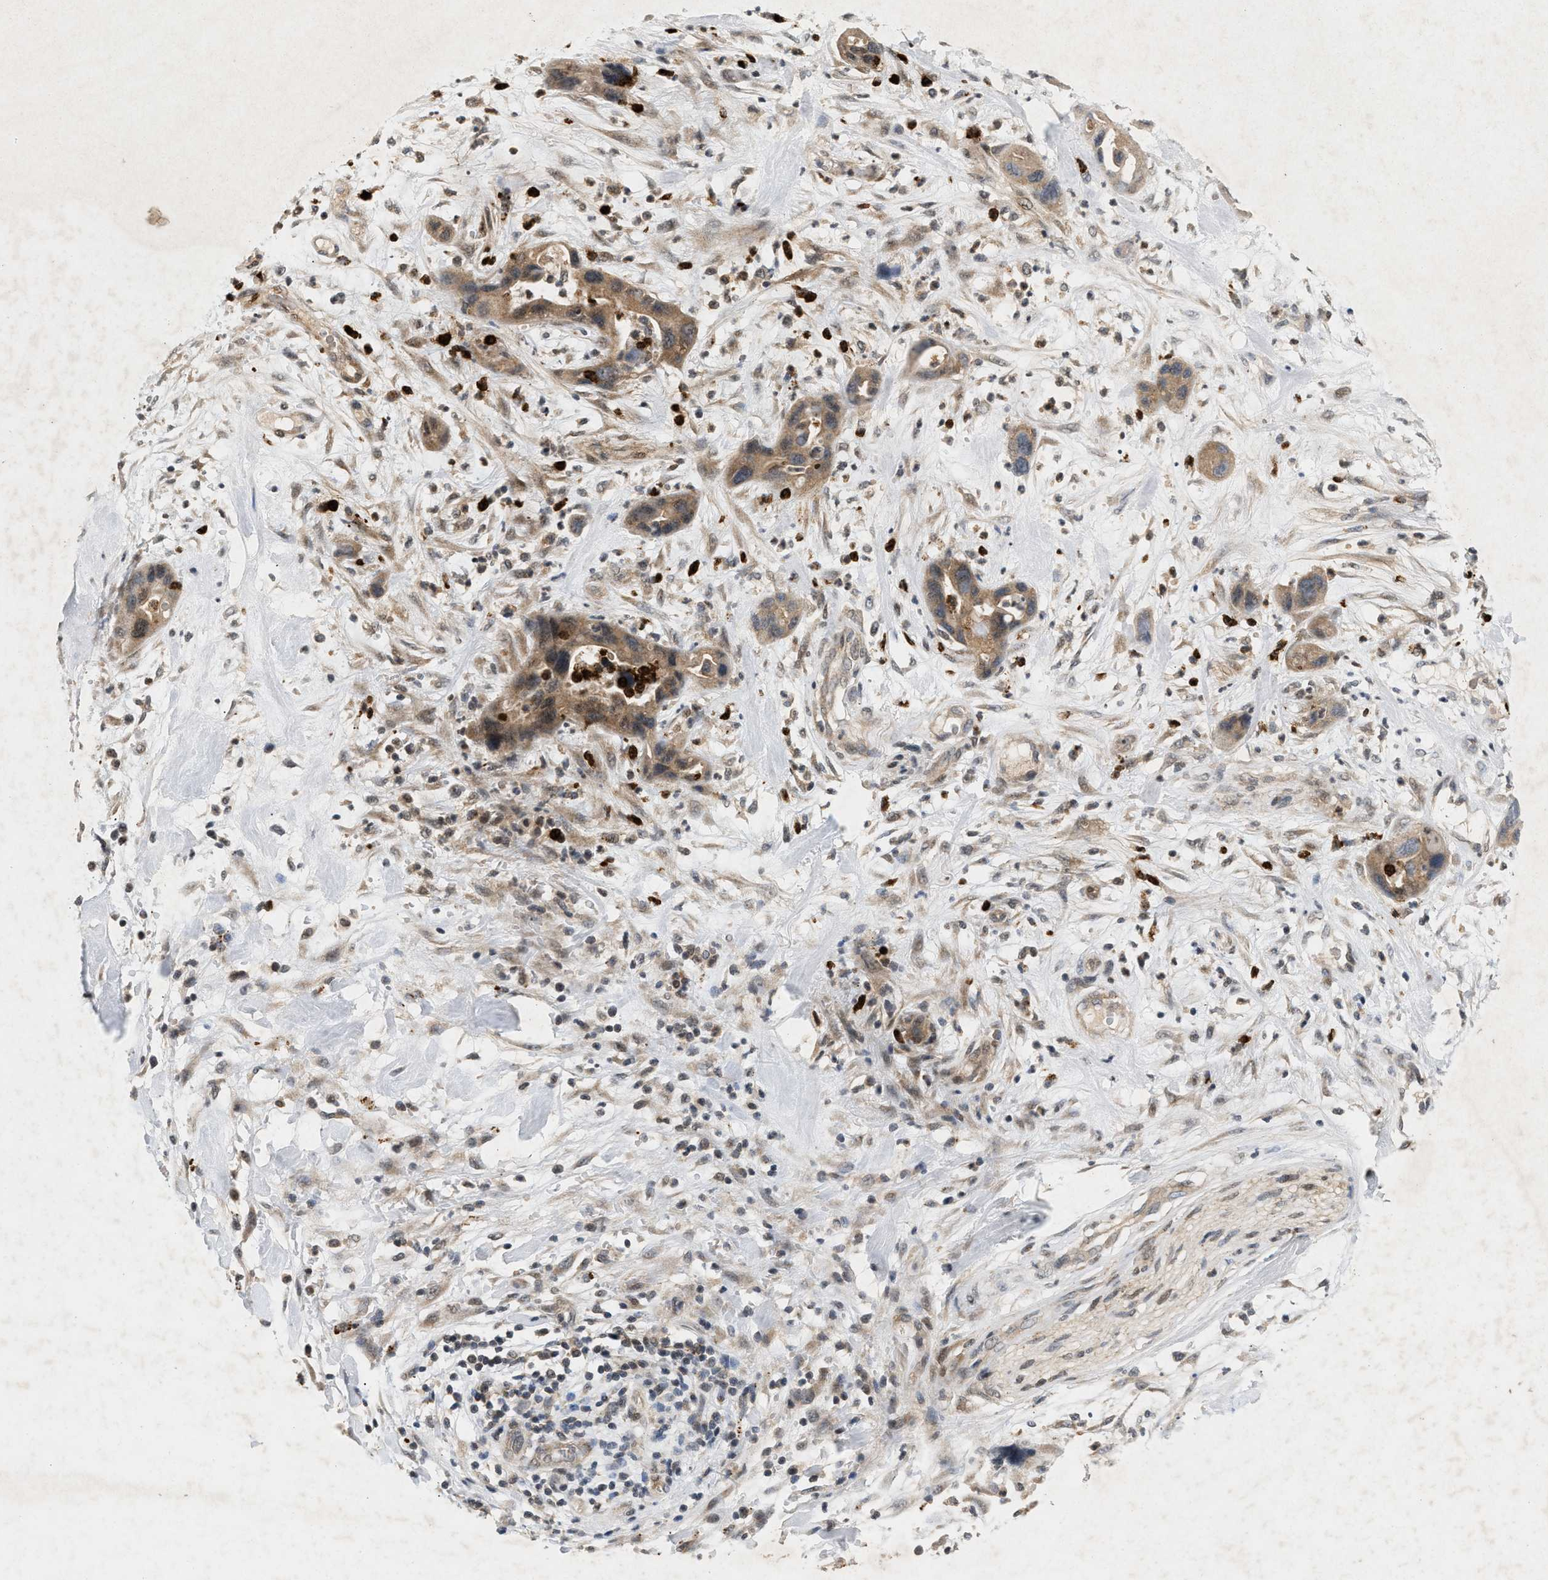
{"staining": {"intensity": "moderate", "quantity": ">75%", "location": "cytoplasmic/membranous"}, "tissue": "pancreatic cancer", "cell_type": "Tumor cells", "image_type": "cancer", "snomed": [{"axis": "morphology", "description": "Adenocarcinoma, NOS"}, {"axis": "topography", "description": "Pancreas"}], "caption": "High-power microscopy captured an immunohistochemistry photomicrograph of pancreatic cancer, revealing moderate cytoplasmic/membranous positivity in approximately >75% of tumor cells.", "gene": "ZPR1", "patient": {"sex": "female", "age": 71}}